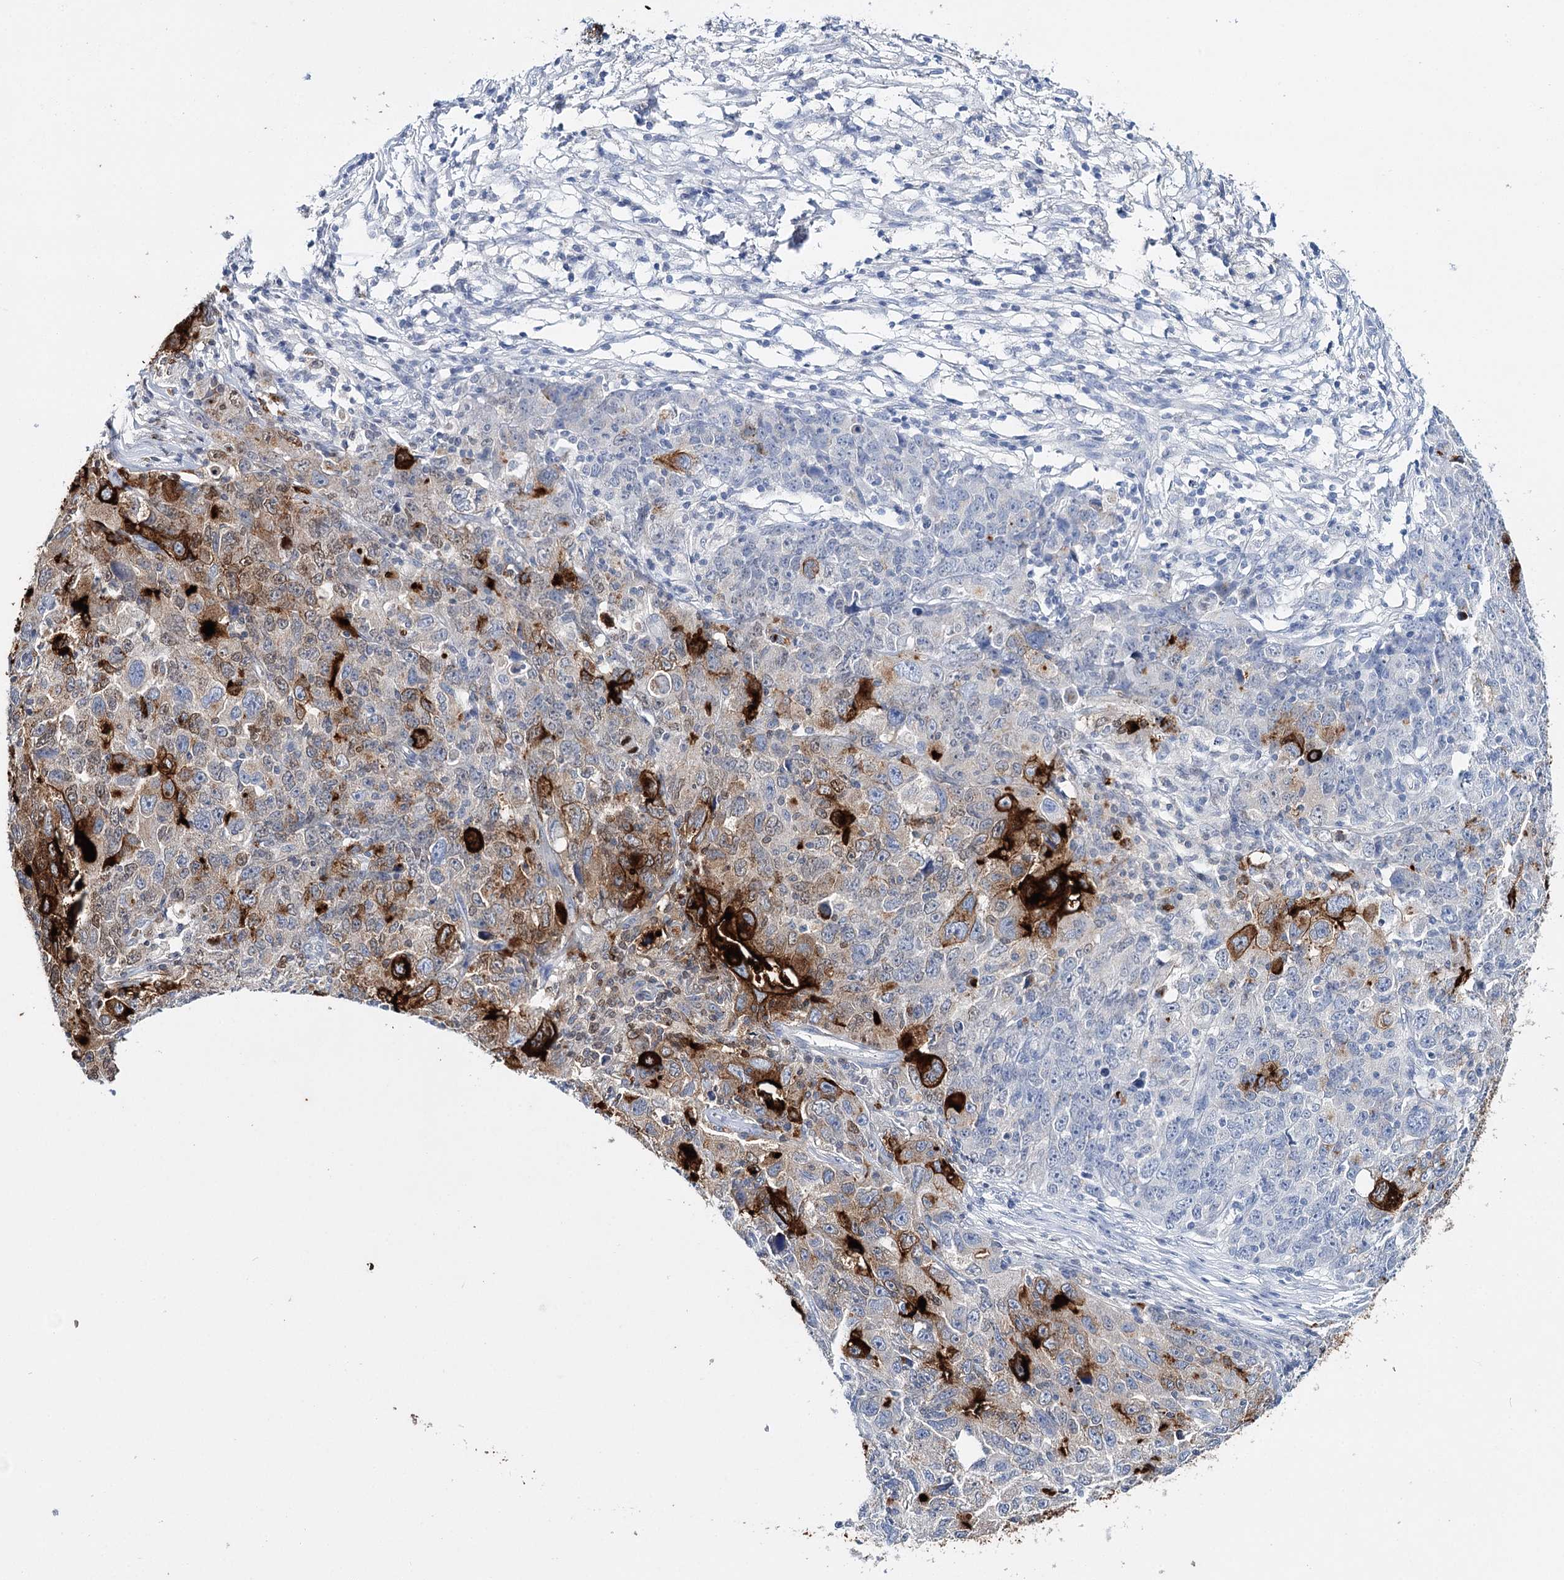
{"staining": {"intensity": "strong", "quantity": "25%-75%", "location": "cytoplasmic/membranous"}, "tissue": "ovarian cancer", "cell_type": "Tumor cells", "image_type": "cancer", "snomed": [{"axis": "morphology", "description": "Carcinoma, endometroid"}, {"axis": "topography", "description": "Ovary"}], "caption": "Immunohistochemical staining of ovarian cancer shows high levels of strong cytoplasmic/membranous expression in approximately 25%-75% of tumor cells.", "gene": "CEACAM8", "patient": {"sex": "female", "age": 42}}